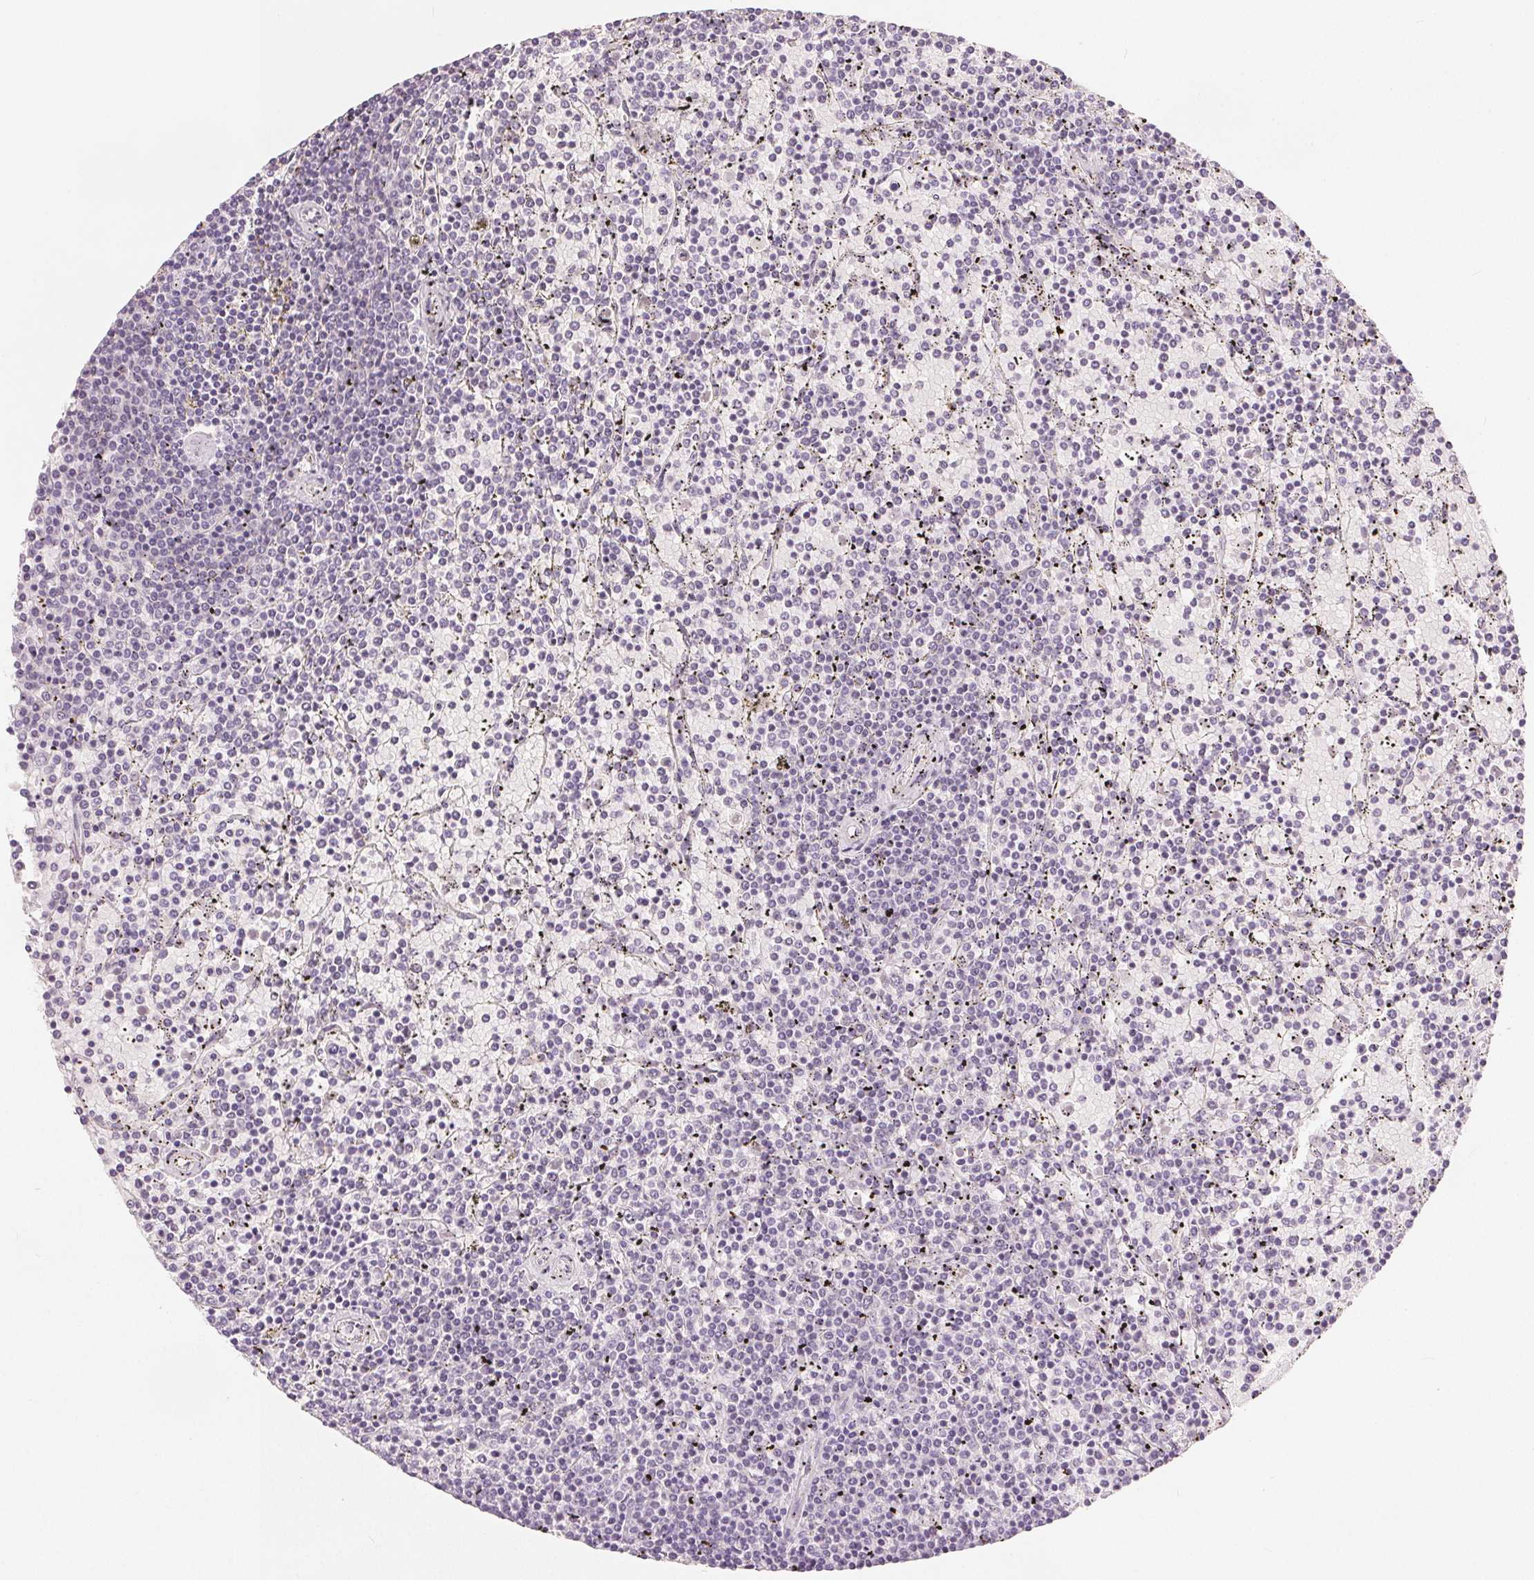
{"staining": {"intensity": "negative", "quantity": "none", "location": "none"}, "tissue": "lymphoma", "cell_type": "Tumor cells", "image_type": "cancer", "snomed": [{"axis": "morphology", "description": "Malignant lymphoma, non-Hodgkin's type, Low grade"}, {"axis": "topography", "description": "Spleen"}], "caption": "The immunohistochemistry (IHC) image has no significant positivity in tumor cells of lymphoma tissue. Brightfield microscopy of immunohistochemistry stained with DAB (3,3'-diaminobenzidine) (brown) and hematoxylin (blue), captured at high magnification.", "gene": "CA12", "patient": {"sex": "female", "age": 77}}